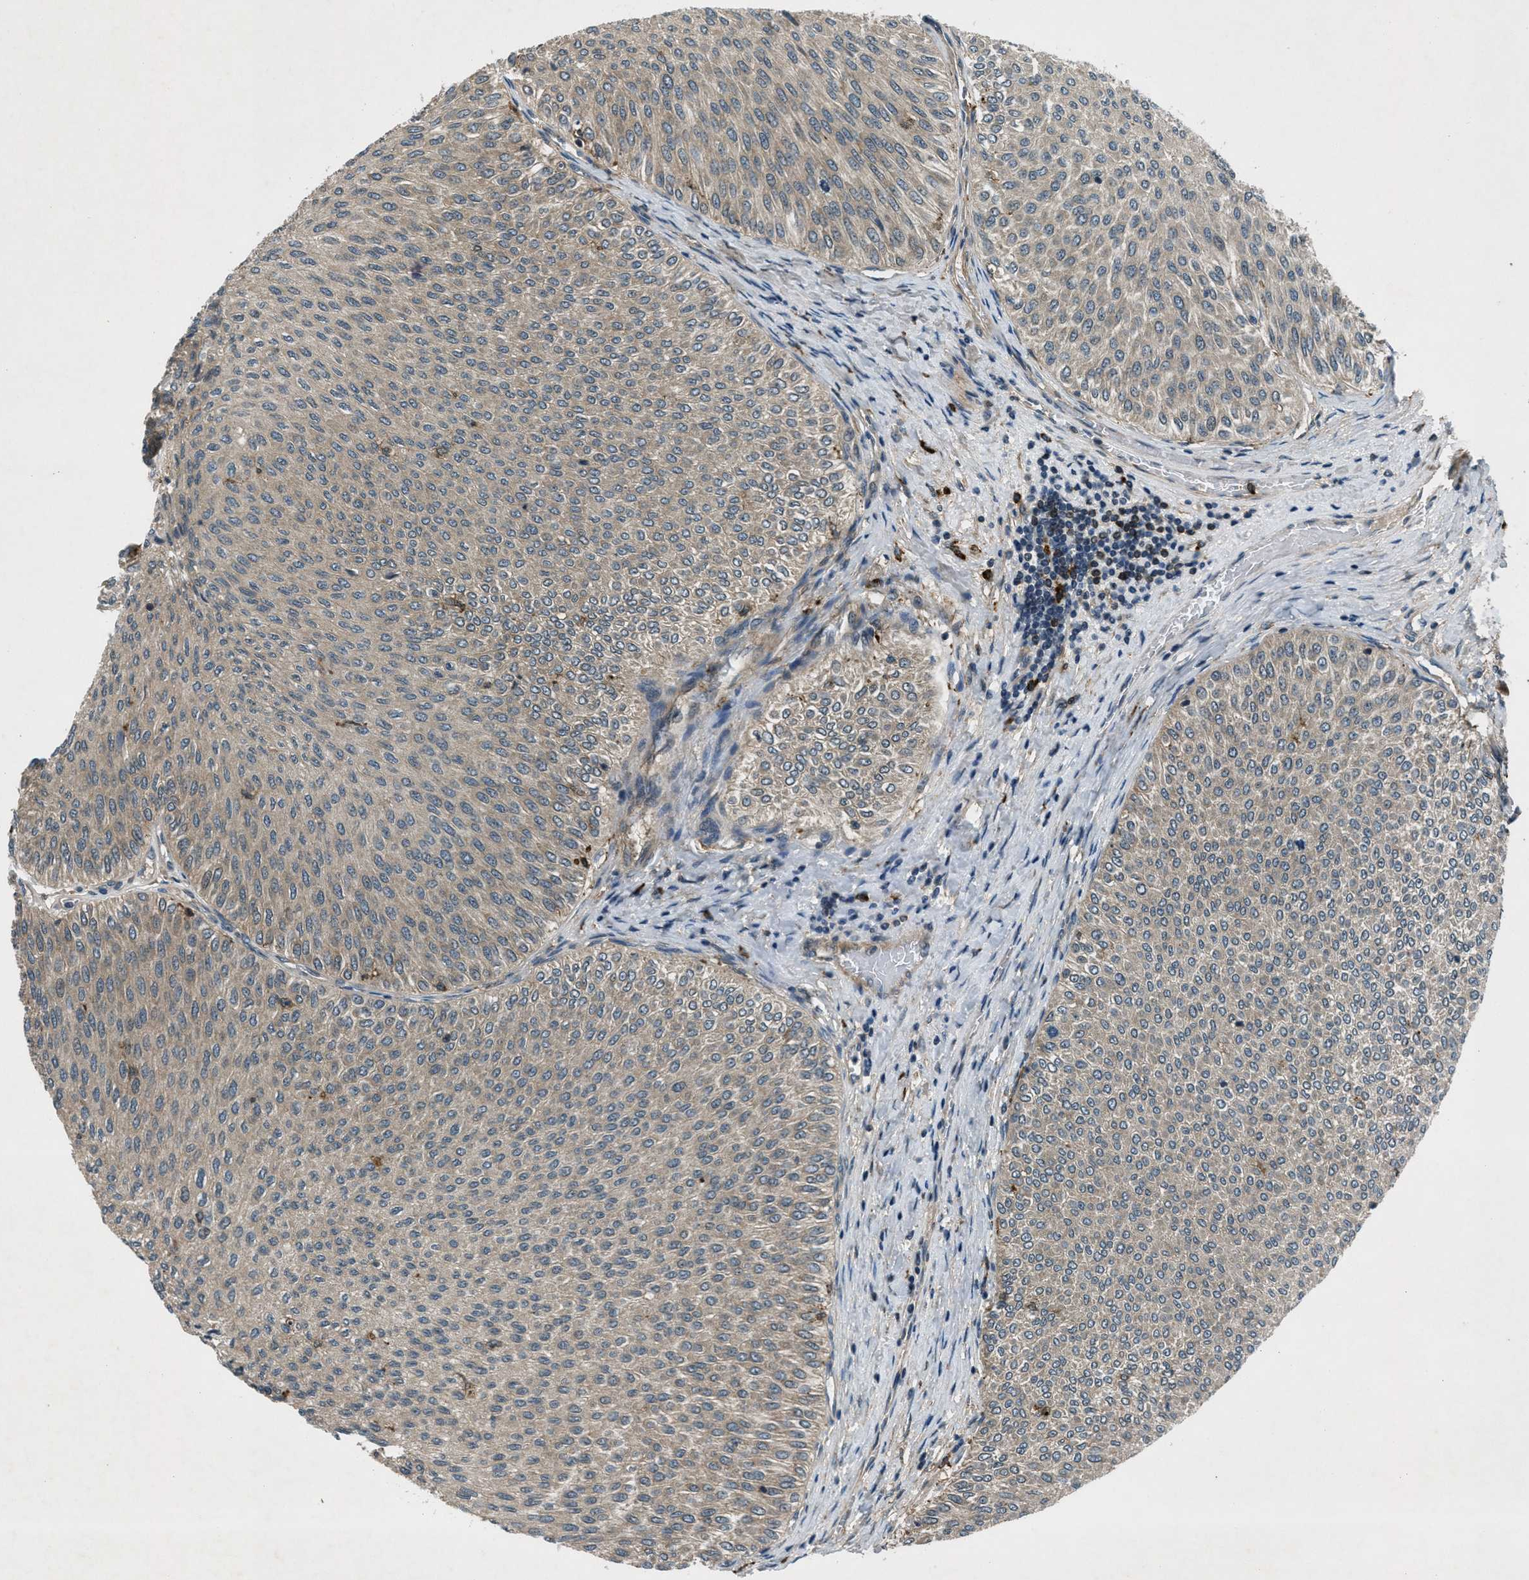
{"staining": {"intensity": "weak", "quantity": ">75%", "location": "cytoplasmic/membranous"}, "tissue": "urothelial cancer", "cell_type": "Tumor cells", "image_type": "cancer", "snomed": [{"axis": "morphology", "description": "Urothelial carcinoma, Low grade"}, {"axis": "topography", "description": "Urinary bladder"}], "caption": "Protein positivity by immunohistochemistry demonstrates weak cytoplasmic/membranous staining in approximately >75% of tumor cells in urothelial carcinoma (low-grade). (brown staining indicates protein expression, while blue staining denotes nuclei).", "gene": "EPSTI1", "patient": {"sex": "male", "age": 78}}